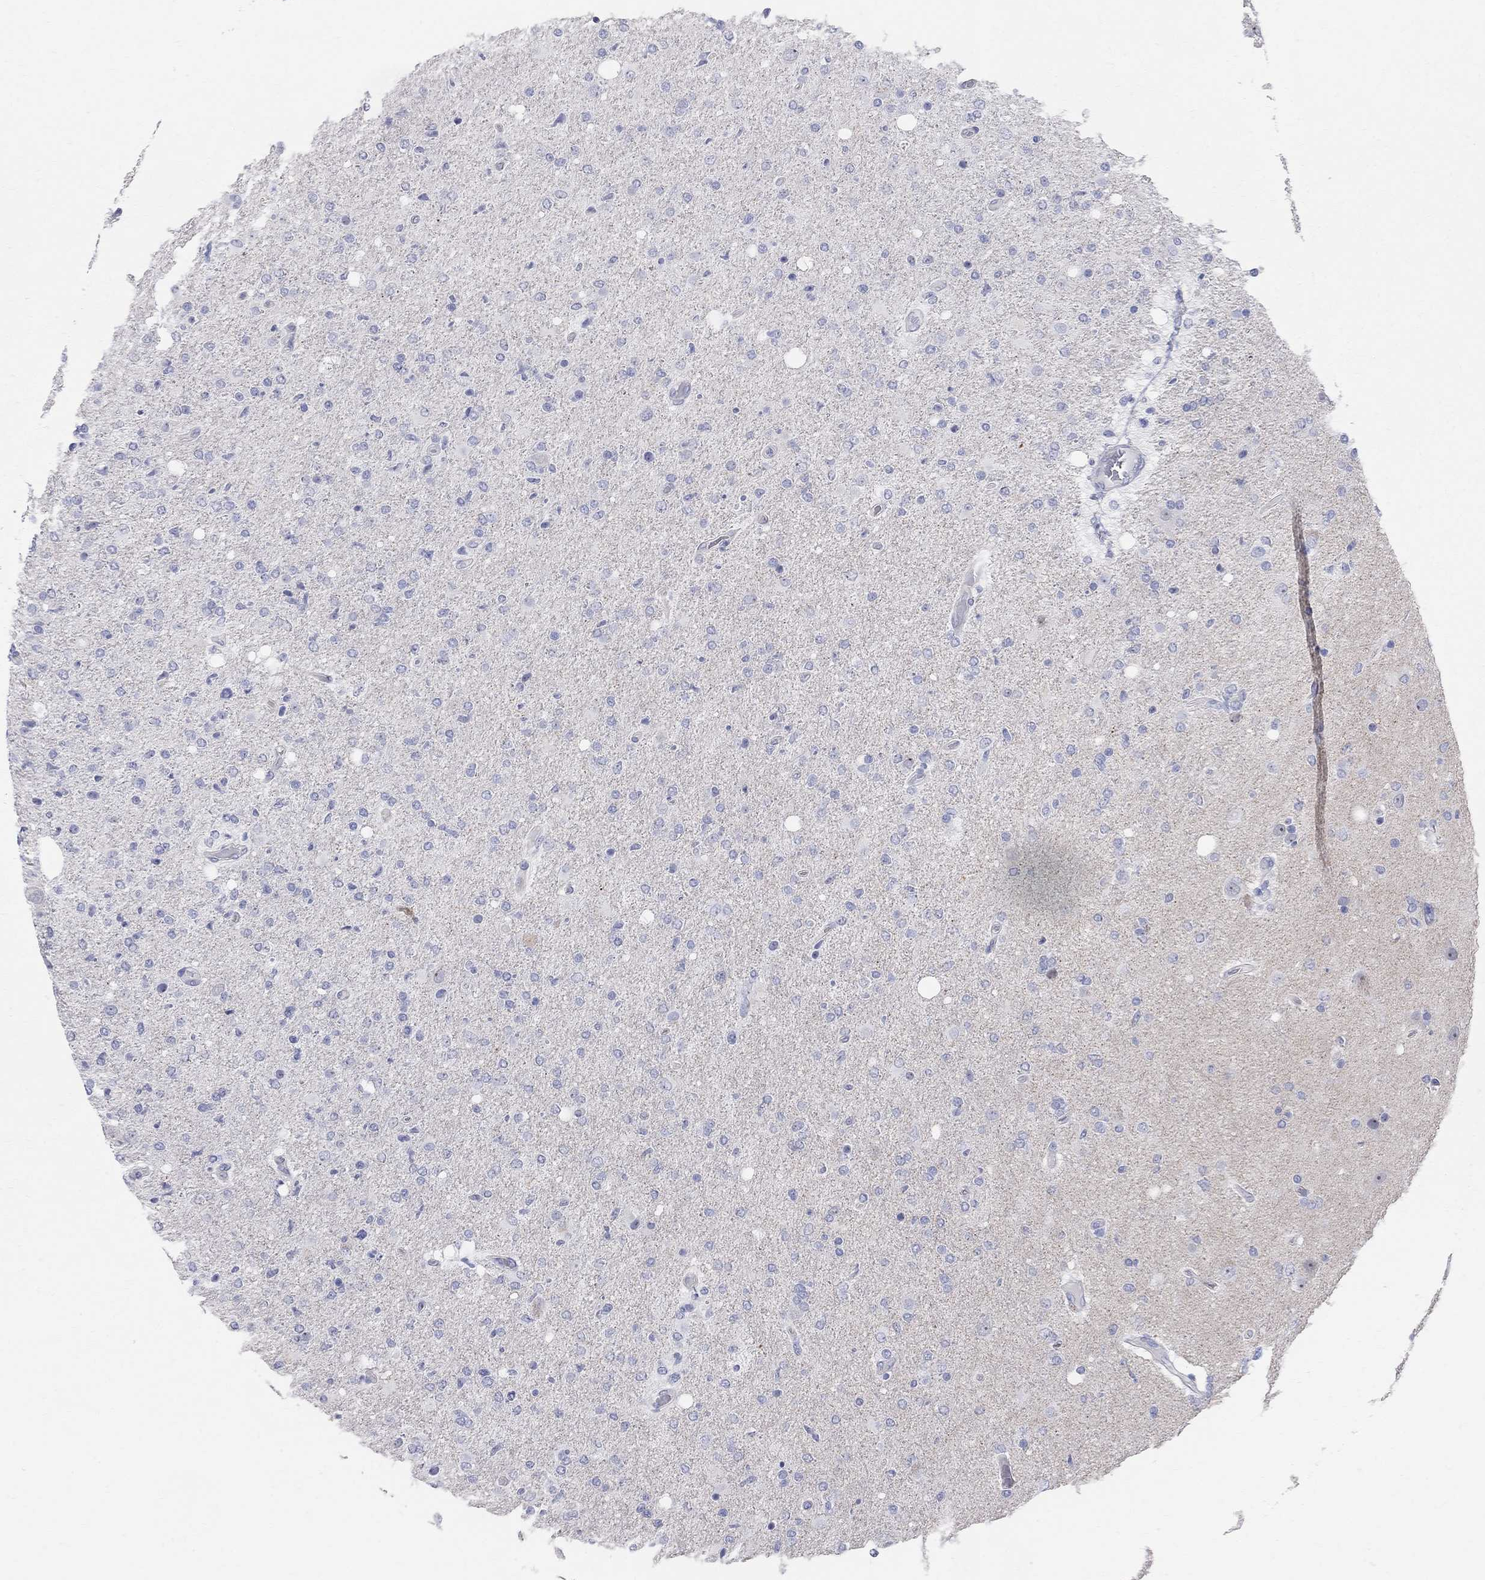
{"staining": {"intensity": "negative", "quantity": "none", "location": "none"}, "tissue": "glioma", "cell_type": "Tumor cells", "image_type": "cancer", "snomed": [{"axis": "morphology", "description": "Glioma, malignant, High grade"}, {"axis": "topography", "description": "Cerebral cortex"}], "caption": "This photomicrograph is of glioma stained with IHC to label a protein in brown with the nuclei are counter-stained blue. There is no expression in tumor cells.", "gene": "AOX1", "patient": {"sex": "male", "age": 70}}